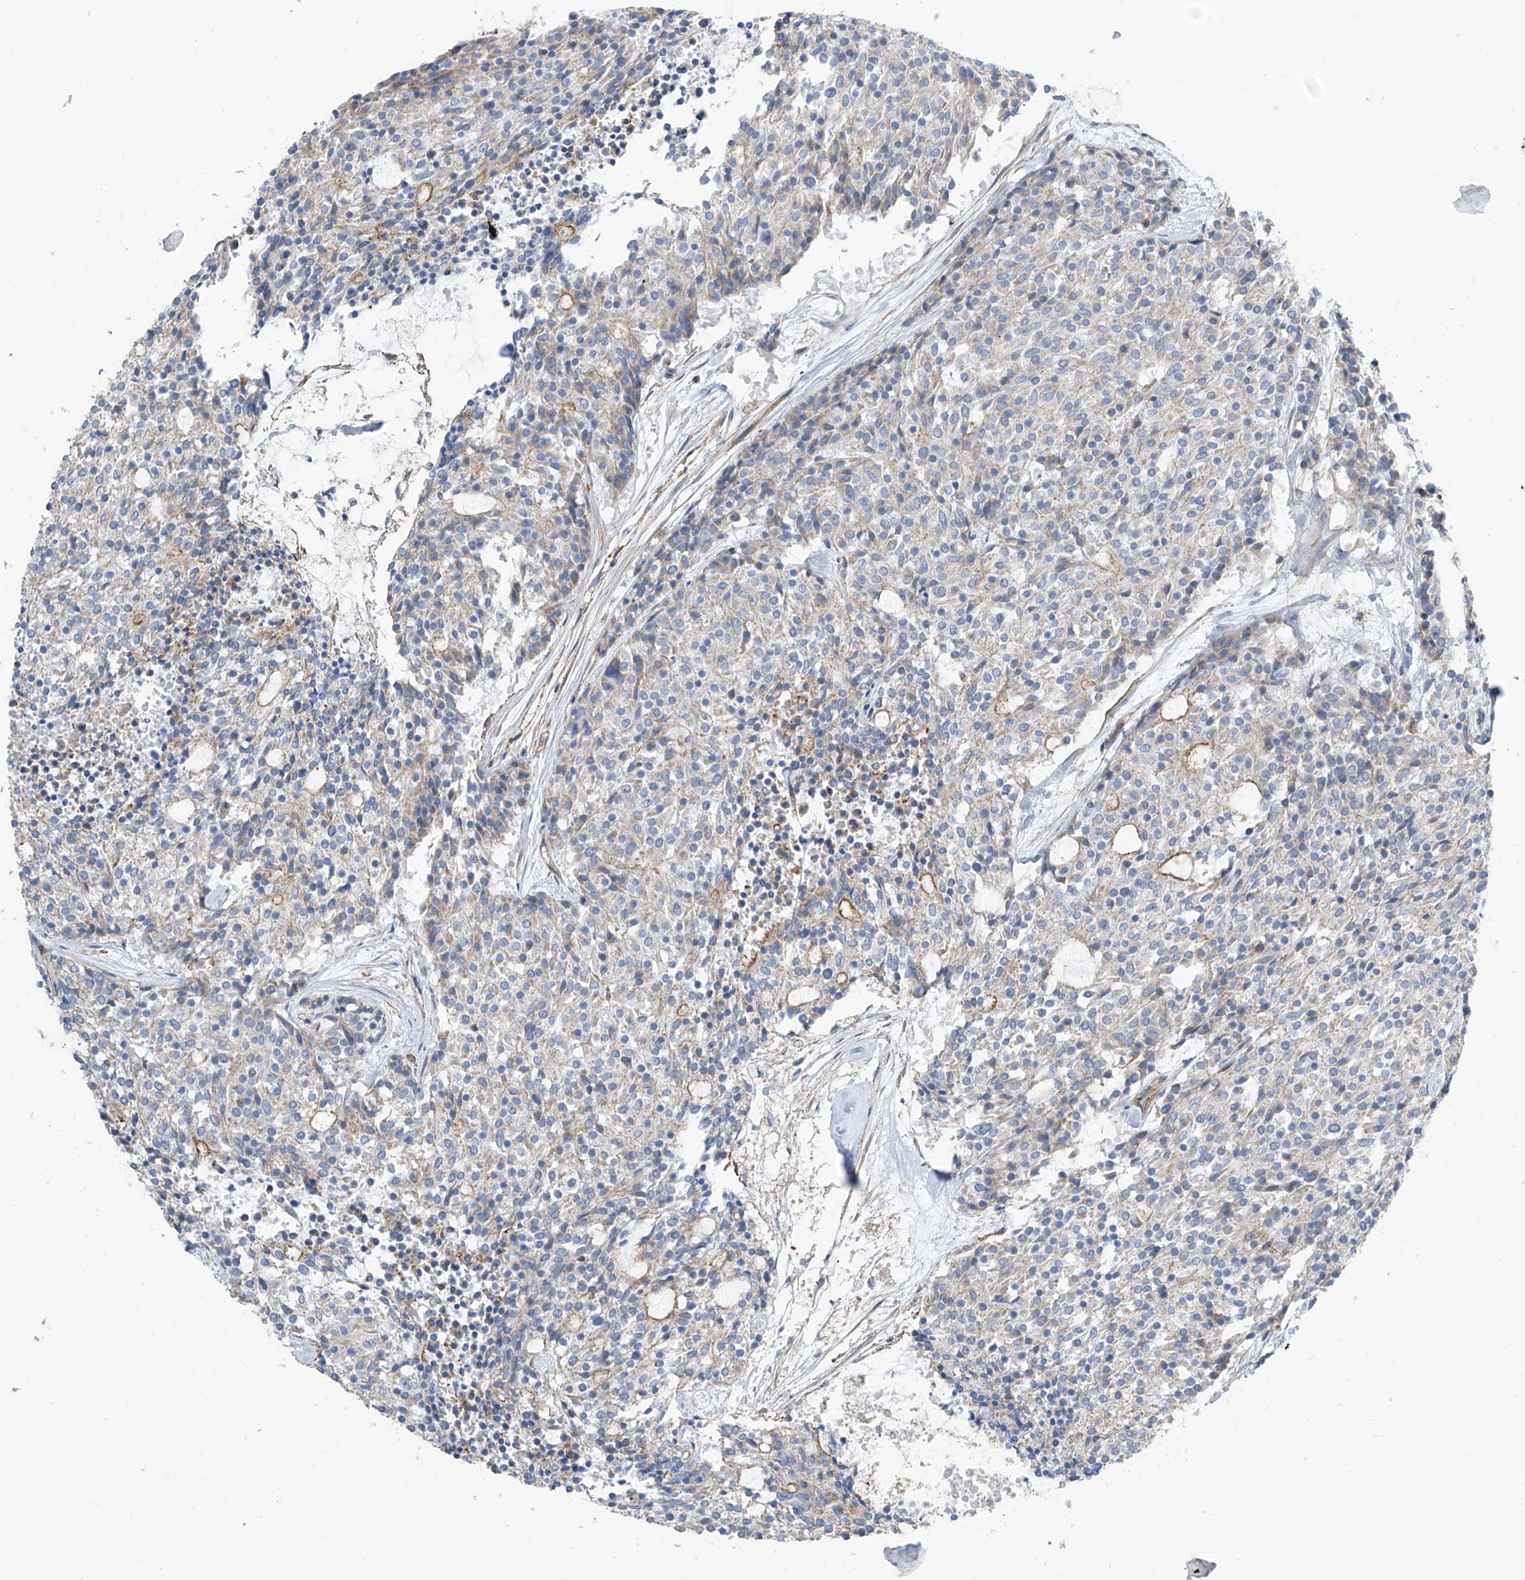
{"staining": {"intensity": "weak", "quantity": "<25%", "location": "cytoplasmic/membranous"}, "tissue": "carcinoid", "cell_type": "Tumor cells", "image_type": "cancer", "snomed": [{"axis": "morphology", "description": "Carcinoid, malignant, NOS"}, {"axis": "topography", "description": "Pancreas"}], "caption": "DAB immunohistochemical staining of human carcinoid demonstrates no significant staining in tumor cells.", "gene": "SLC1A5", "patient": {"sex": "female", "age": 54}}